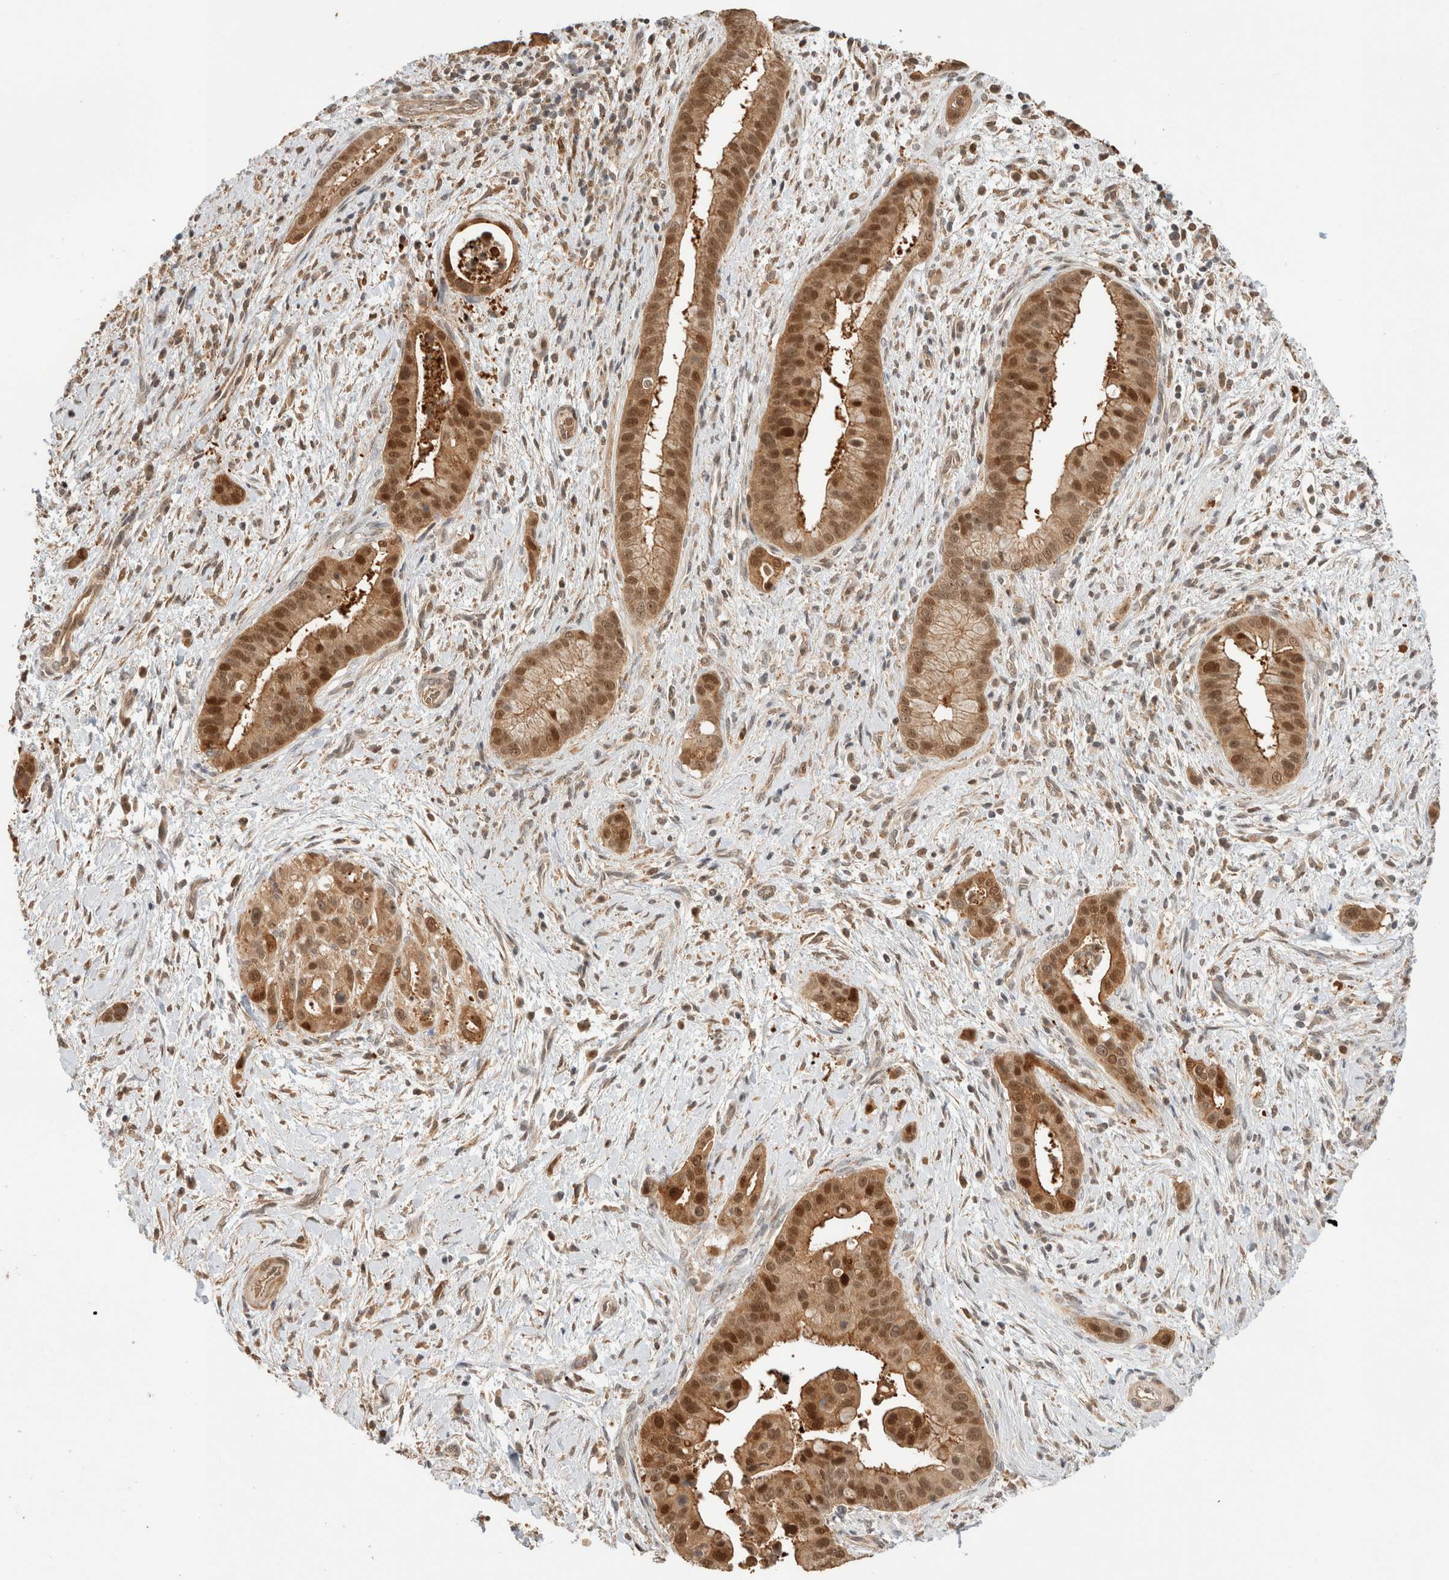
{"staining": {"intensity": "moderate", "quantity": ">75%", "location": "cytoplasmic/membranous,nuclear"}, "tissue": "liver cancer", "cell_type": "Tumor cells", "image_type": "cancer", "snomed": [{"axis": "morphology", "description": "Cholangiocarcinoma"}, {"axis": "topography", "description": "Liver"}], "caption": "The photomicrograph reveals staining of liver cholangiocarcinoma, revealing moderate cytoplasmic/membranous and nuclear protein positivity (brown color) within tumor cells.", "gene": "OTUD6B", "patient": {"sex": "female", "age": 54}}